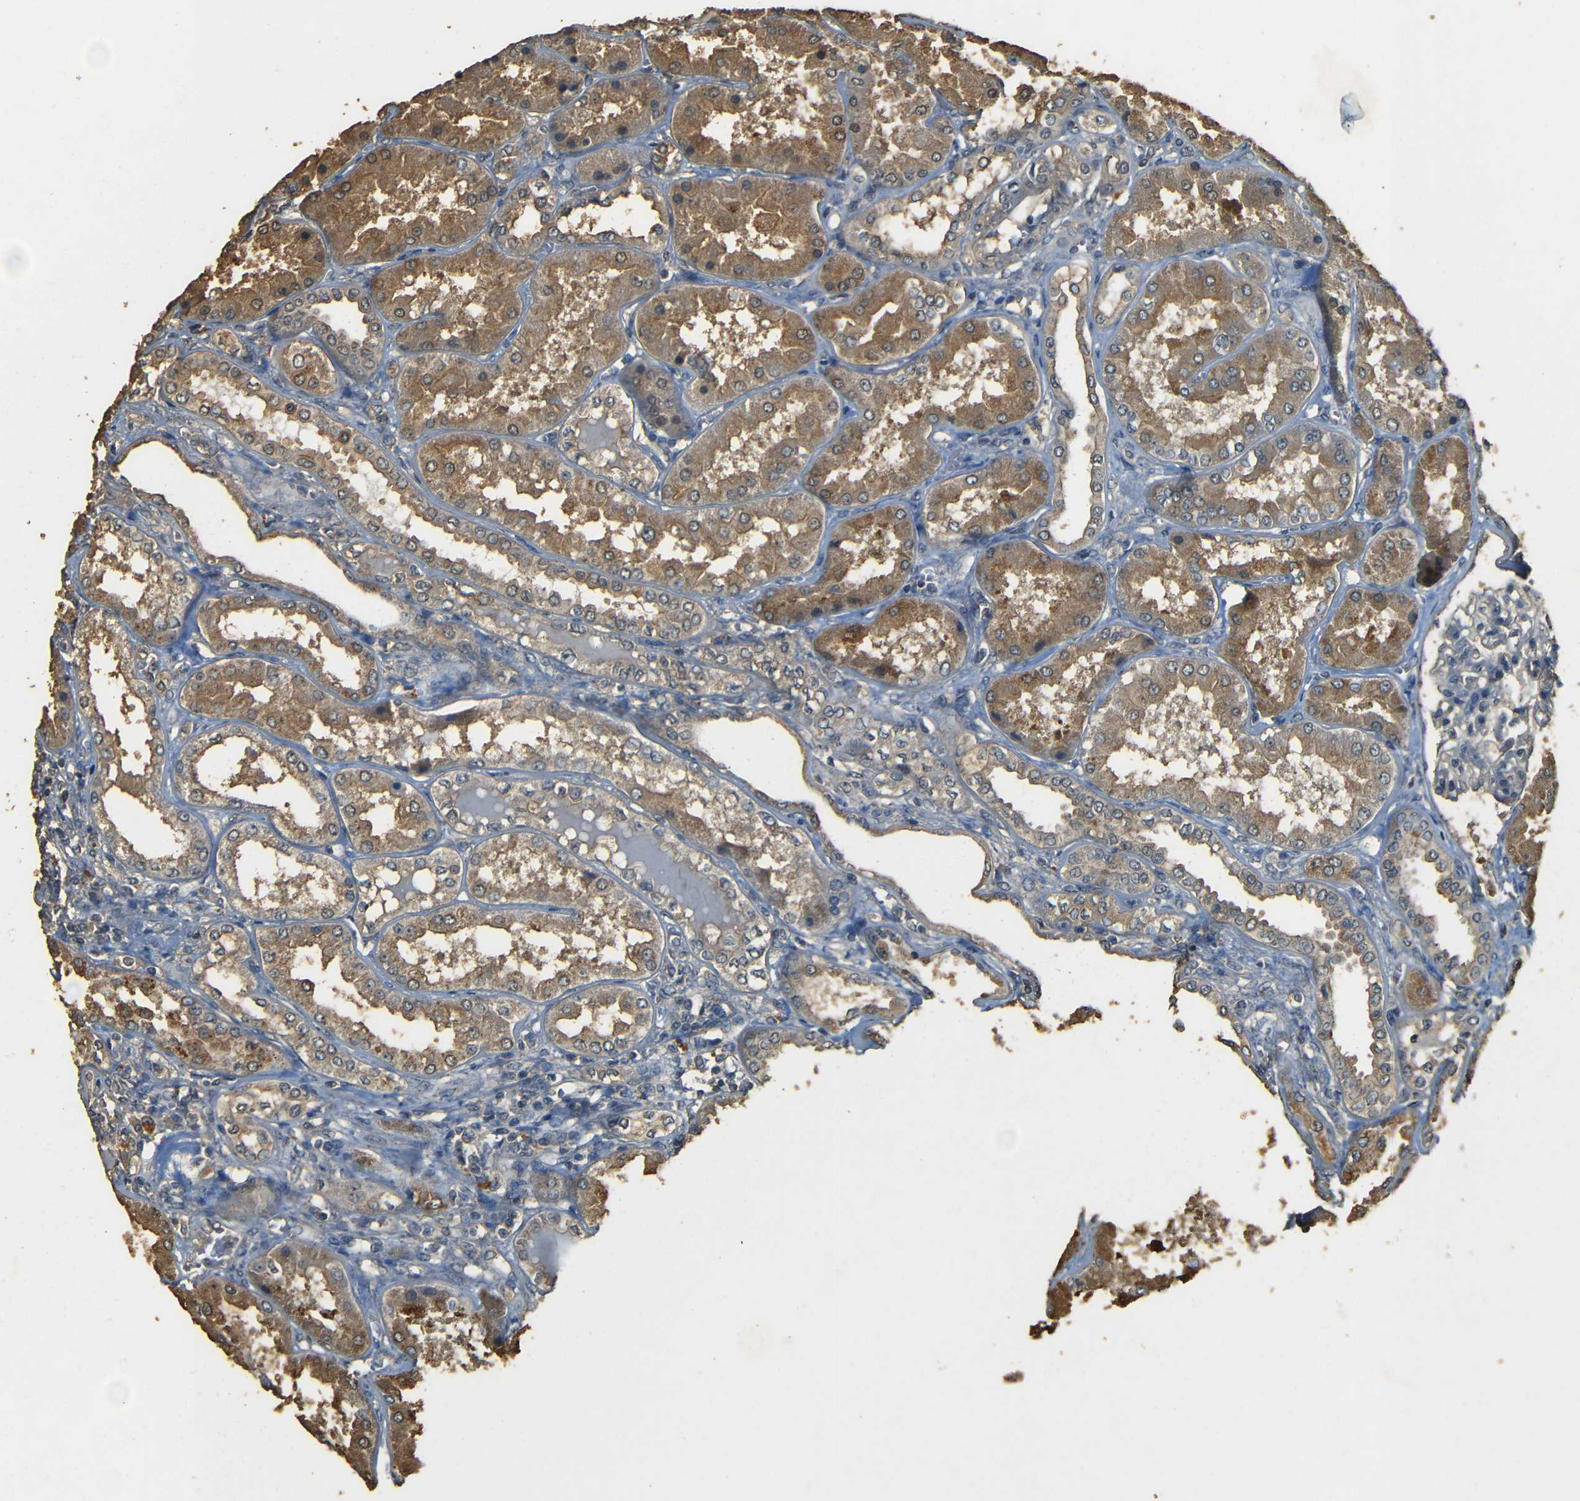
{"staining": {"intensity": "weak", "quantity": "25%-75%", "location": "cytoplasmic/membranous"}, "tissue": "kidney", "cell_type": "Cells in glomeruli", "image_type": "normal", "snomed": [{"axis": "morphology", "description": "Normal tissue, NOS"}, {"axis": "topography", "description": "Kidney"}], "caption": "Immunohistochemistry (IHC) staining of normal kidney, which reveals low levels of weak cytoplasmic/membranous expression in about 25%-75% of cells in glomeruli indicating weak cytoplasmic/membranous protein positivity. The staining was performed using DAB (3,3'-diaminobenzidine) (brown) for protein detection and nuclei were counterstained in hematoxylin (blue).", "gene": "PDE5A", "patient": {"sex": "female", "age": 56}}